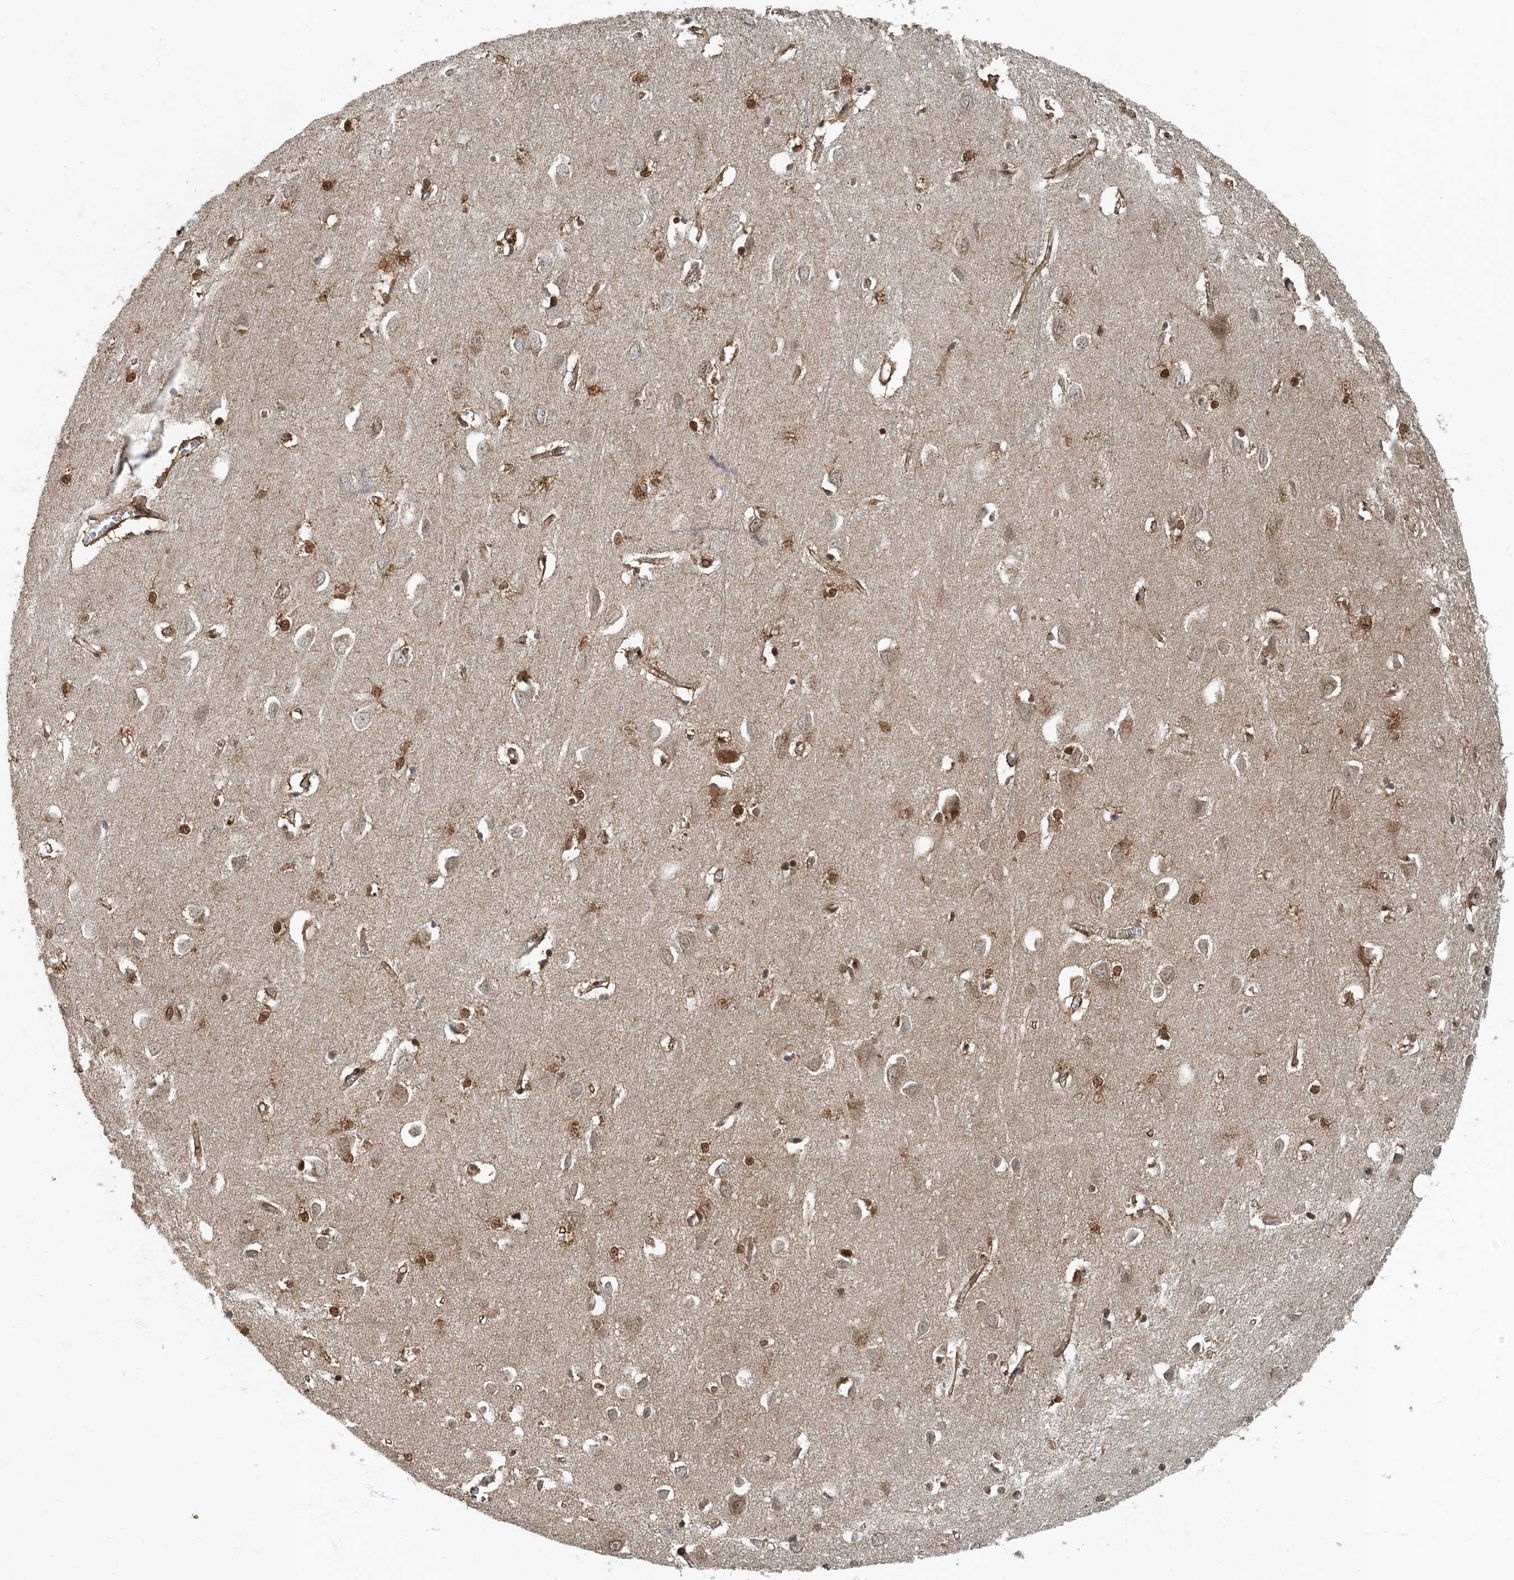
{"staining": {"intensity": "moderate", "quantity": ">75%", "location": "cytoplasmic/membranous"}, "tissue": "cerebral cortex", "cell_type": "Endothelial cells", "image_type": "normal", "snomed": [{"axis": "morphology", "description": "Normal tissue, NOS"}, {"axis": "topography", "description": "Cerebral cortex"}], "caption": "Approximately >75% of endothelial cells in unremarkable cerebral cortex reveal moderate cytoplasmic/membranous protein expression as visualized by brown immunohistochemical staining.", "gene": "MBD1", "patient": {"sex": "female", "age": 64}}